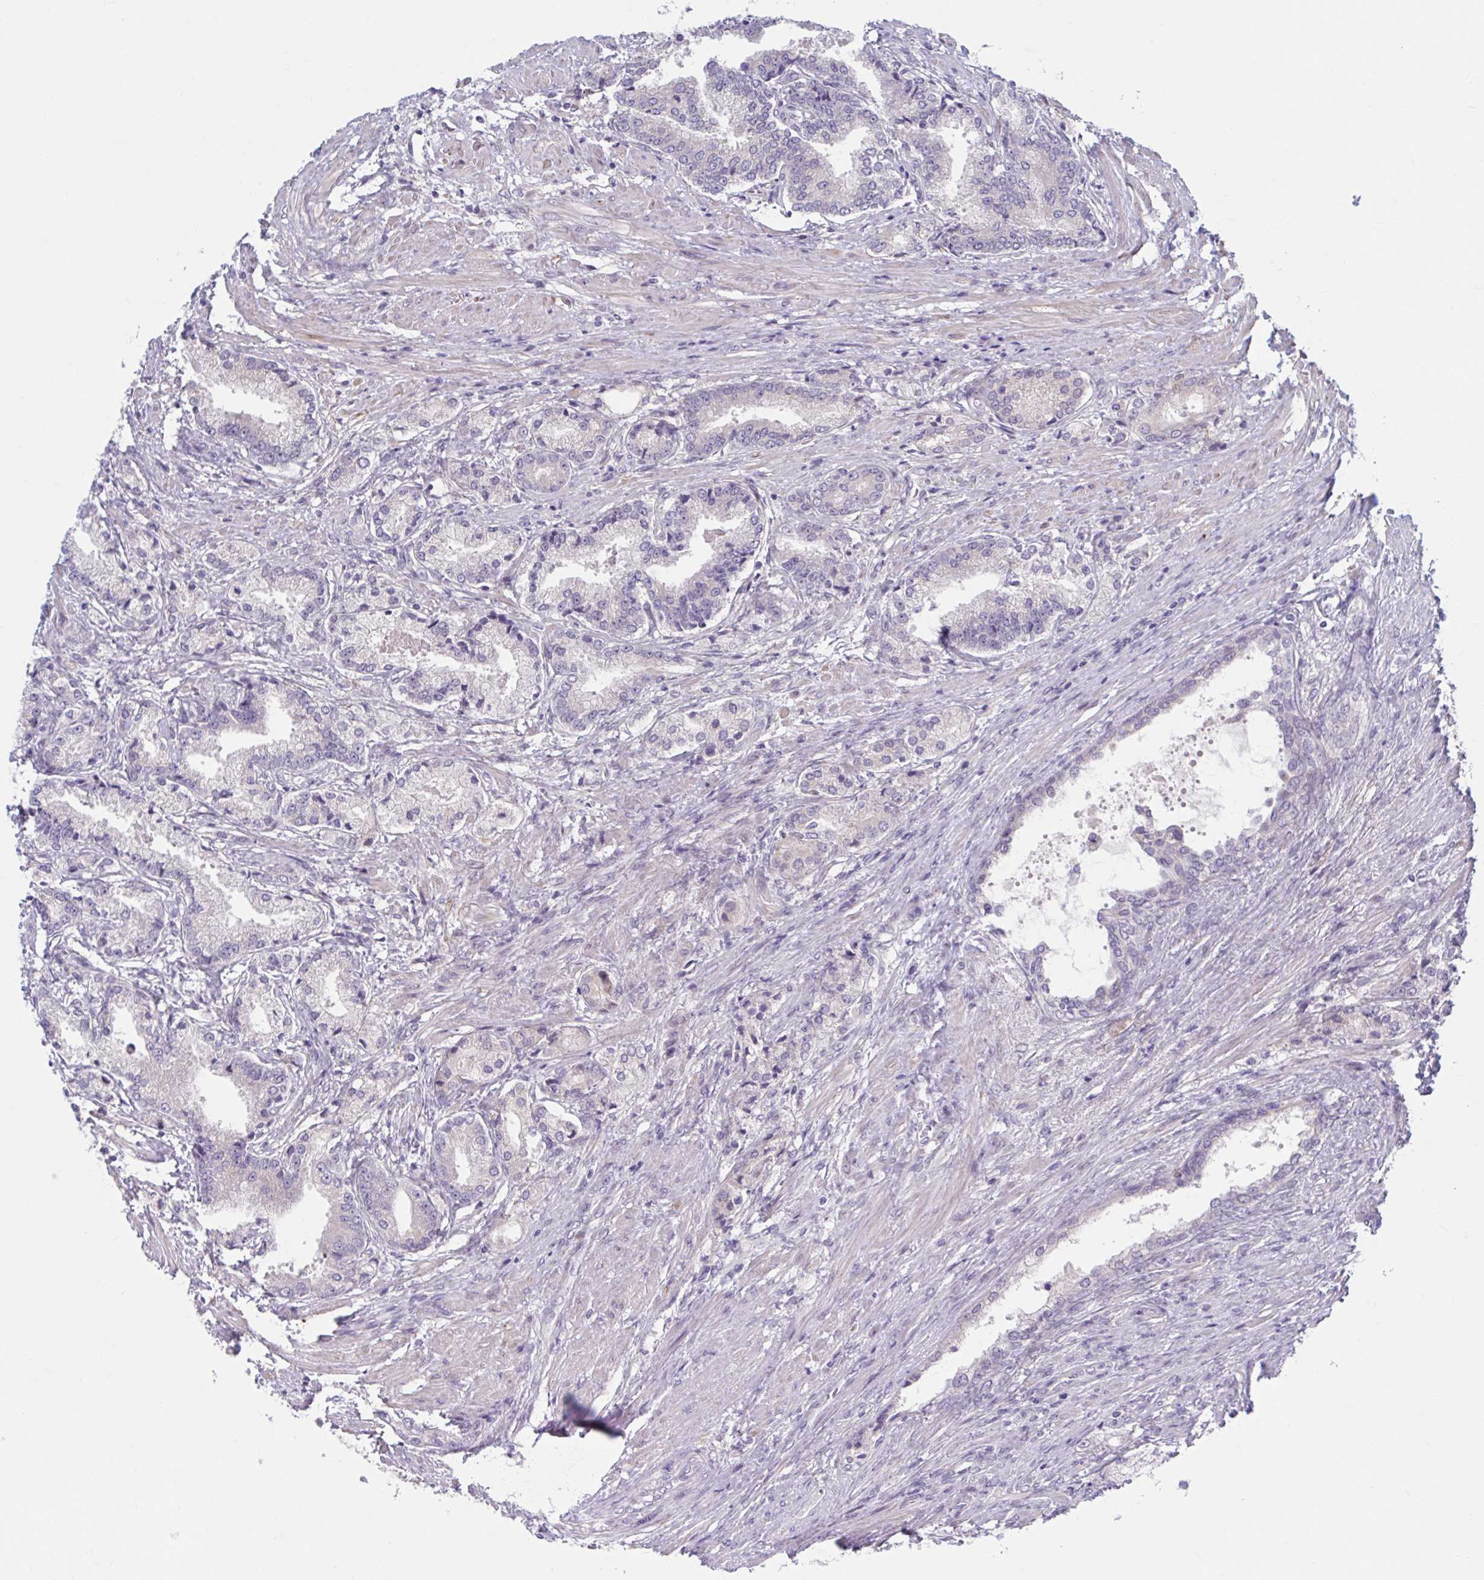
{"staining": {"intensity": "negative", "quantity": "none", "location": "none"}, "tissue": "prostate cancer", "cell_type": "Tumor cells", "image_type": "cancer", "snomed": [{"axis": "morphology", "description": "Adenocarcinoma, High grade"}, {"axis": "topography", "description": "Prostate and seminal vesicle, NOS"}], "caption": "Photomicrograph shows no significant protein positivity in tumor cells of high-grade adenocarcinoma (prostate).", "gene": "CHST3", "patient": {"sex": "male", "age": 61}}